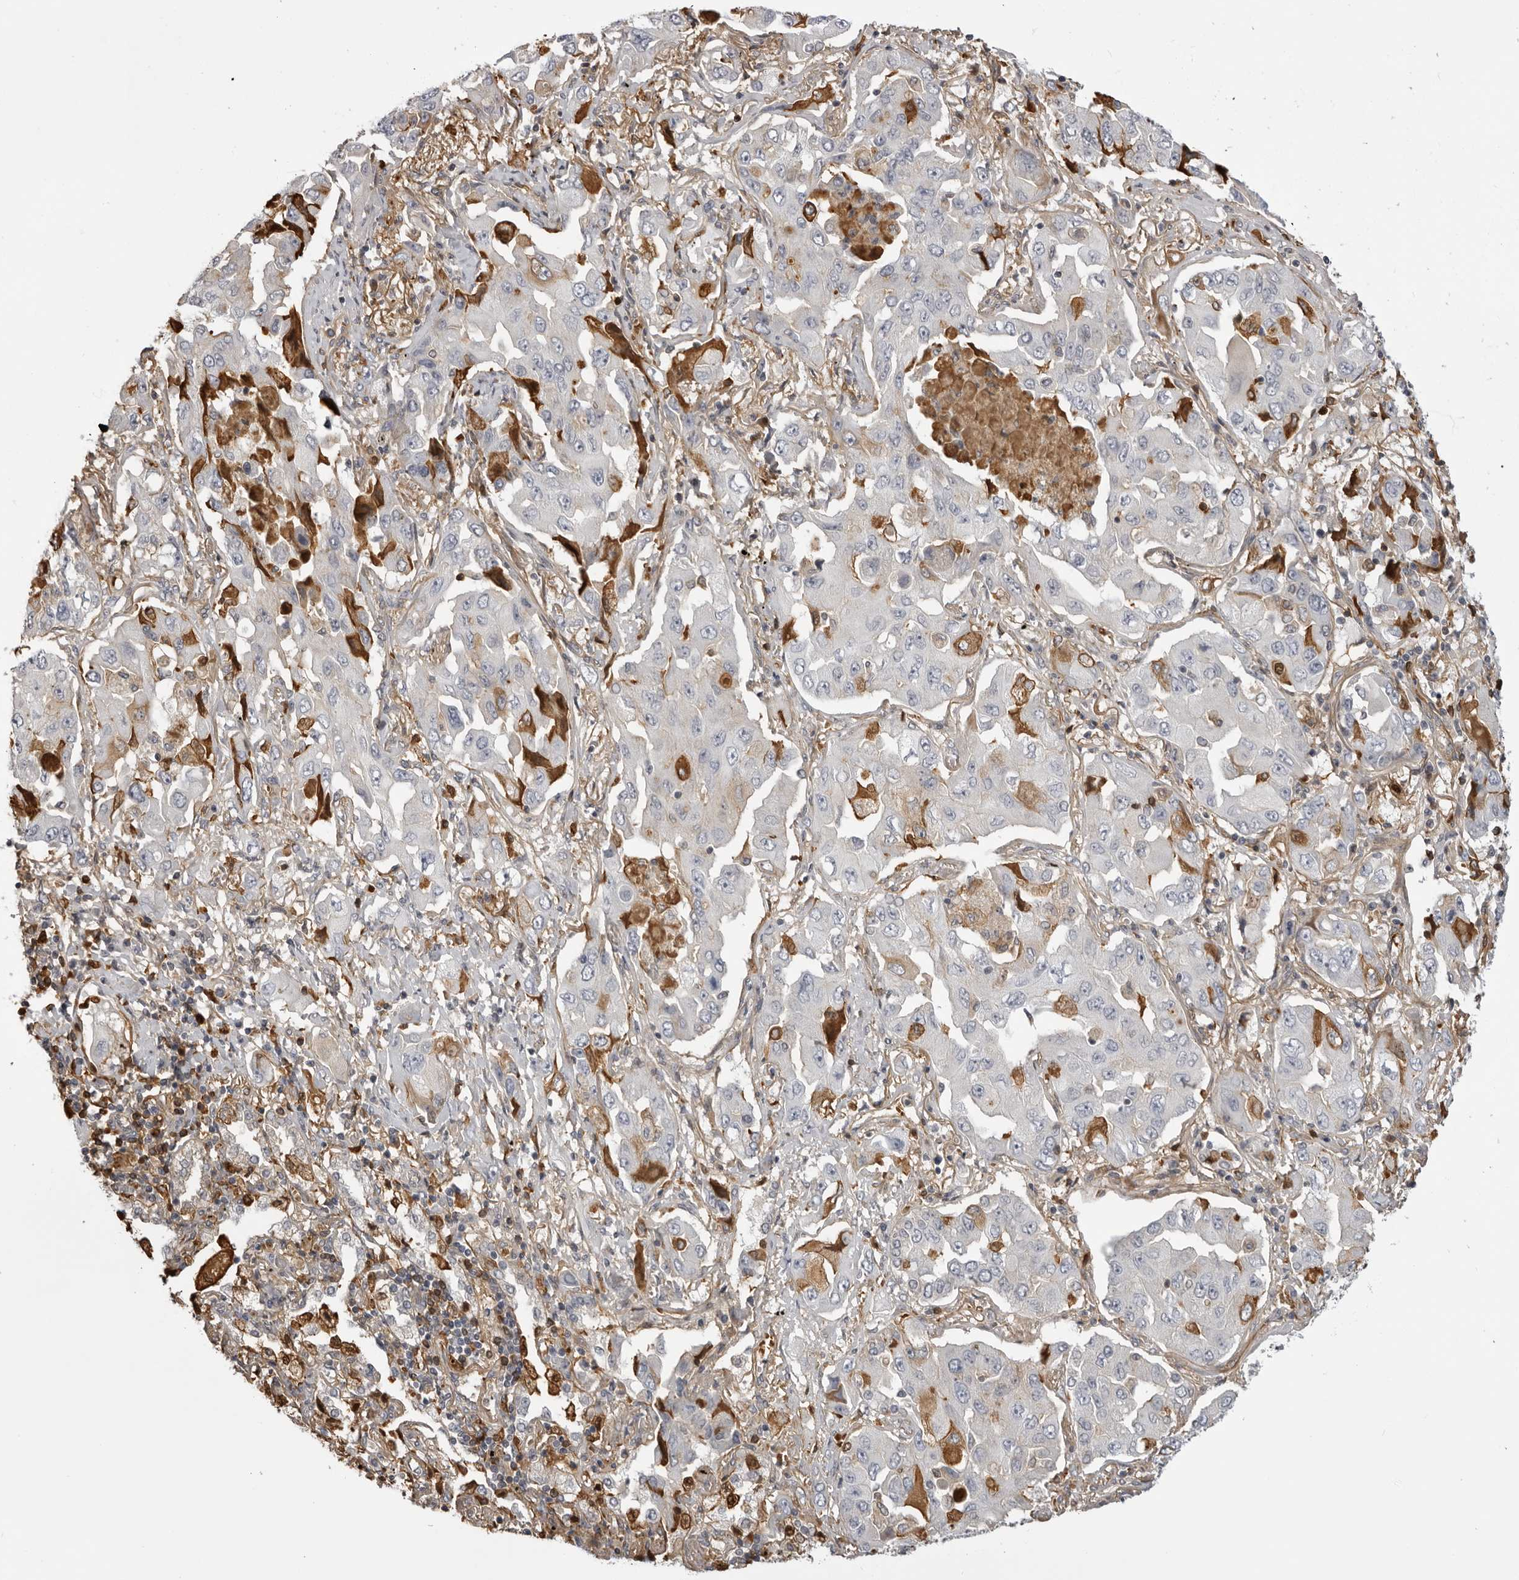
{"staining": {"intensity": "negative", "quantity": "none", "location": "none"}, "tissue": "lung cancer", "cell_type": "Tumor cells", "image_type": "cancer", "snomed": [{"axis": "morphology", "description": "Adenocarcinoma, NOS"}, {"axis": "topography", "description": "Lung"}], "caption": "Immunohistochemistry (IHC) histopathology image of neoplastic tissue: lung cancer (adenocarcinoma) stained with DAB reveals no significant protein staining in tumor cells.", "gene": "PLEKHF2", "patient": {"sex": "female", "age": 65}}